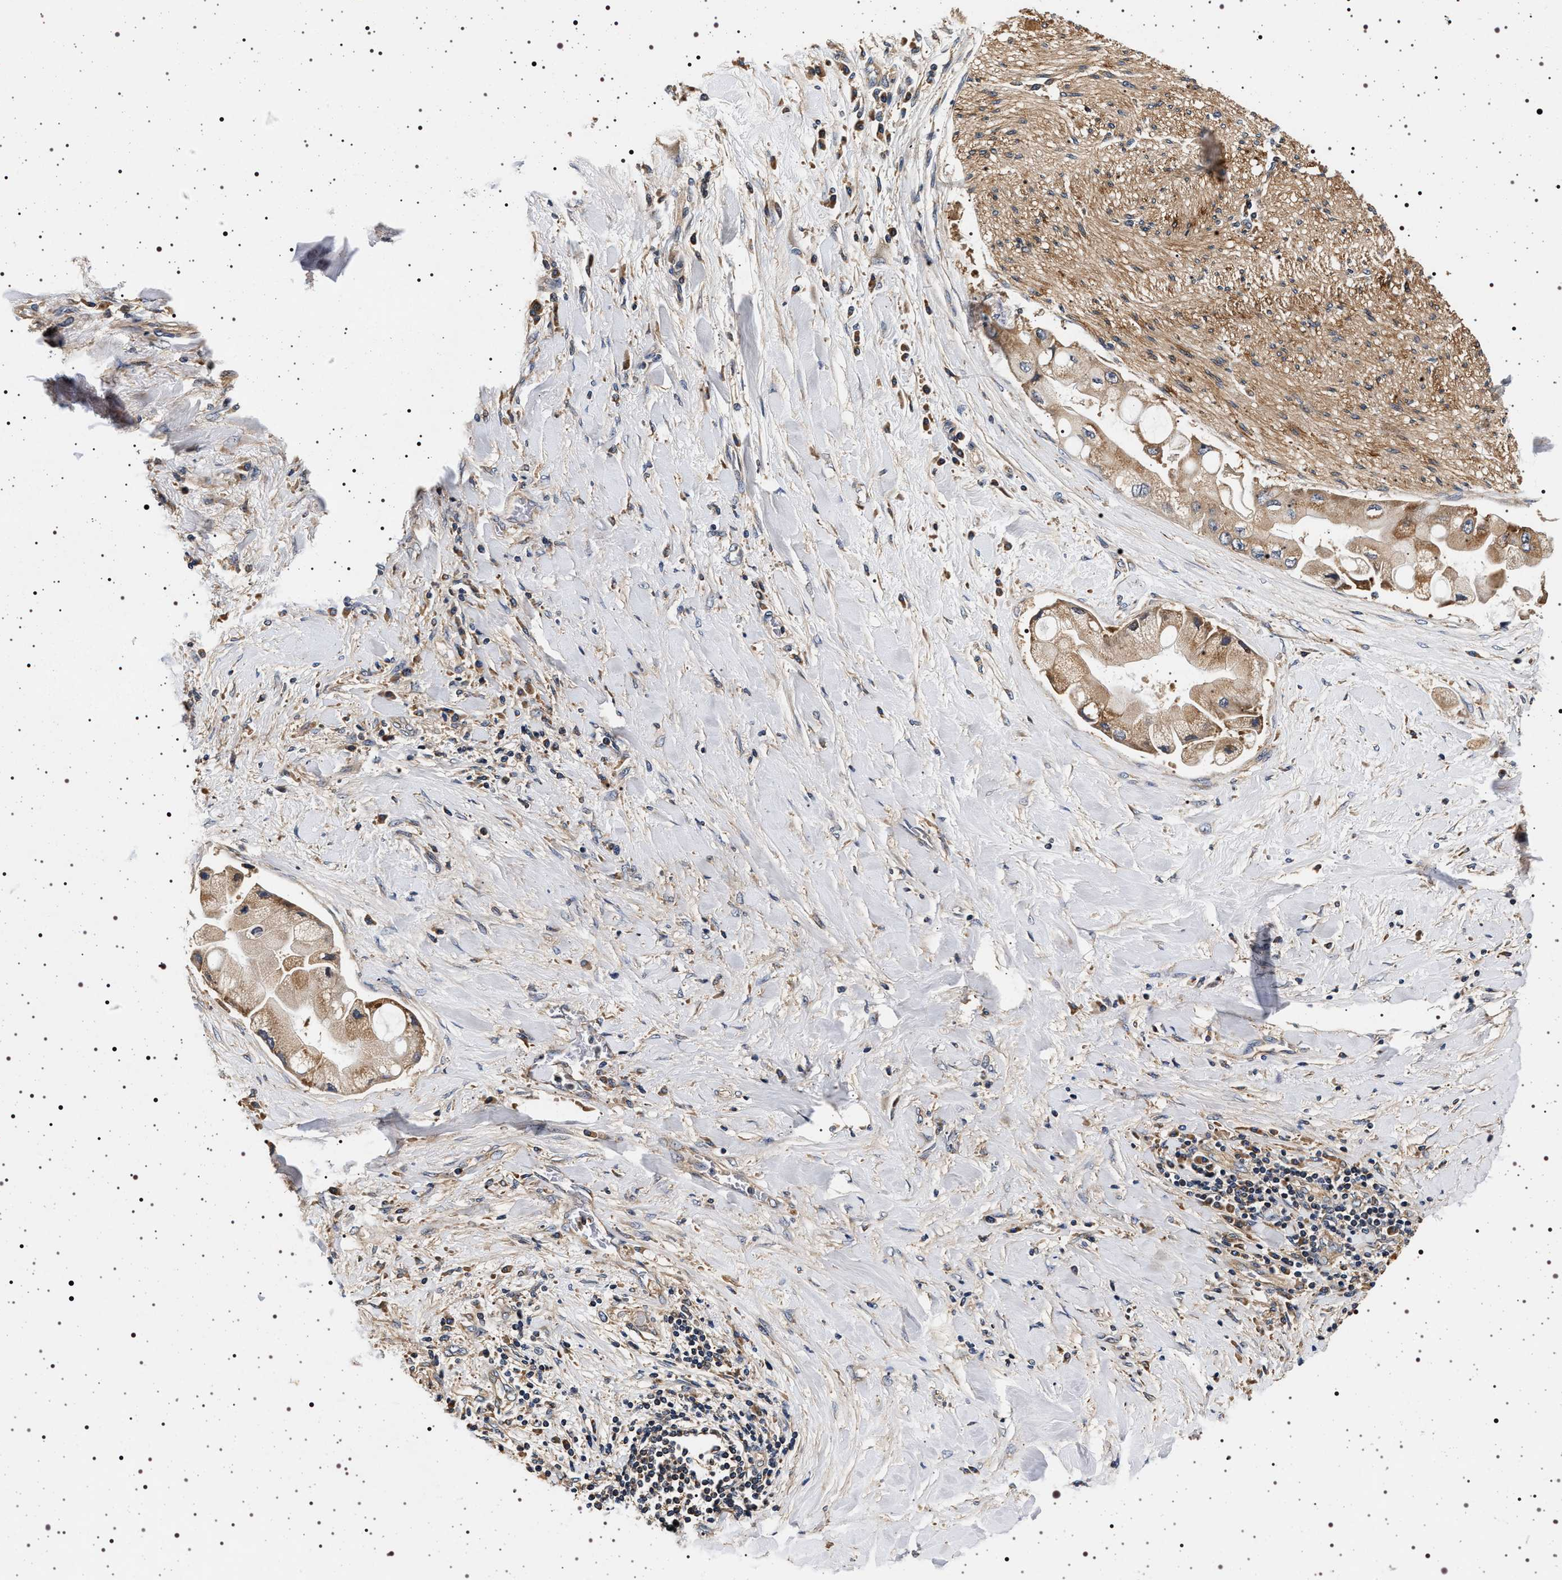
{"staining": {"intensity": "moderate", "quantity": ">75%", "location": "cytoplasmic/membranous"}, "tissue": "liver cancer", "cell_type": "Tumor cells", "image_type": "cancer", "snomed": [{"axis": "morphology", "description": "Cholangiocarcinoma"}, {"axis": "topography", "description": "Liver"}], "caption": "Protein staining of cholangiocarcinoma (liver) tissue shows moderate cytoplasmic/membranous expression in about >75% of tumor cells. (Brightfield microscopy of DAB IHC at high magnification).", "gene": "DCBLD2", "patient": {"sex": "male", "age": 50}}